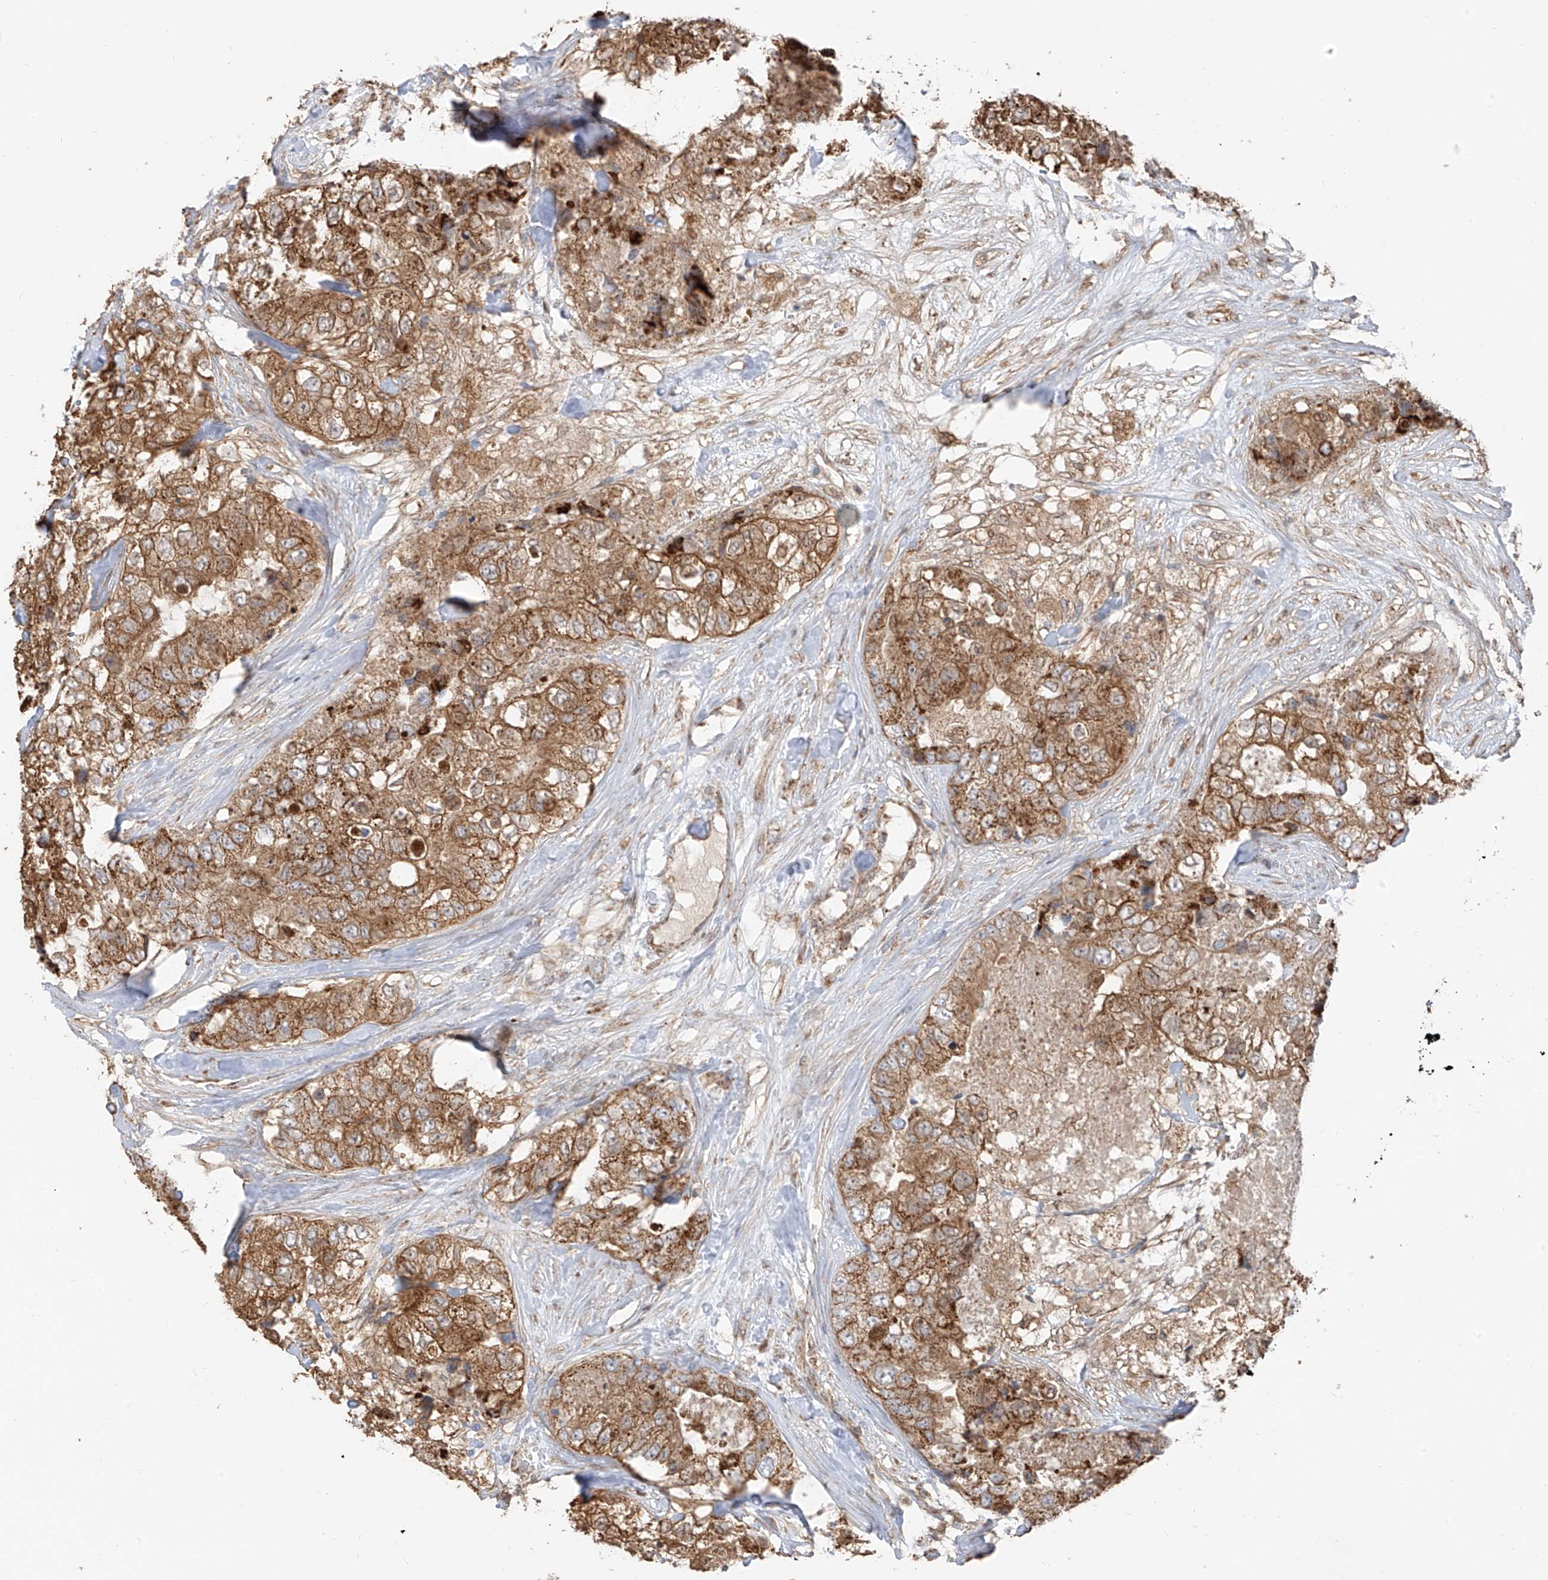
{"staining": {"intensity": "moderate", "quantity": ">75%", "location": "cytoplasmic/membranous"}, "tissue": "breast cancer", "cell_type": "Tumor cells", "image_type": "cancer", "snomed": [{"axis": "morphology", "description": "Duct carcinoma"}, {"axis": "topography", "description": "Breast"}], "caption": "The image displays immunohistochemical staining of infiltrating ductal carcinoma (breast). There is moderate cytoplasmic/membranous staining is appreciated in approximately >75% of tumor cells.", "gene": "ETHE1", "patient": {"sex": "female", "age": 62}}